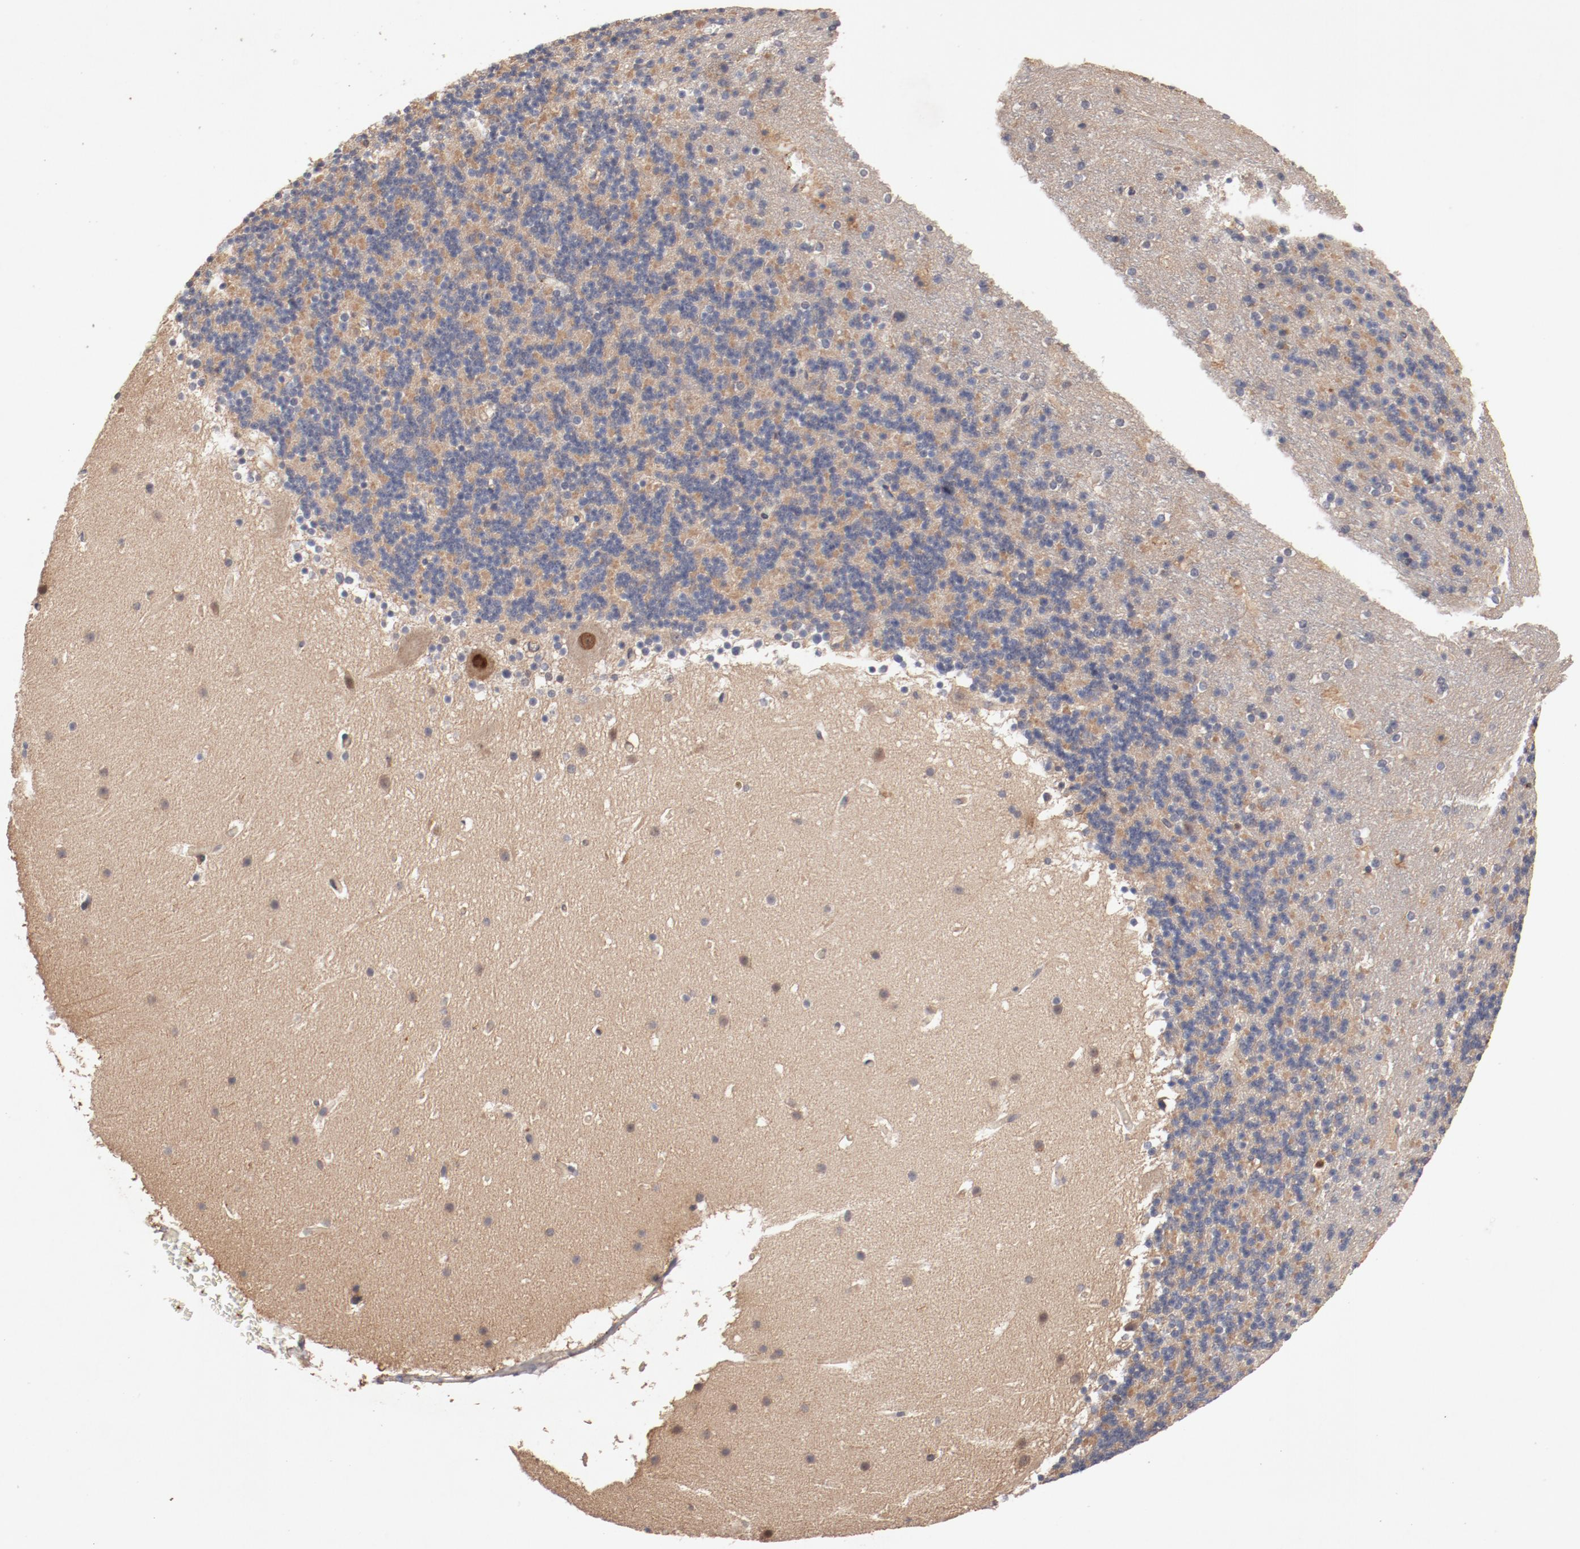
{"staining": {"intensity": "negative", "quantity": "none", "location": "none"}, "tissue": "cerebellum", "cell_type": "Cells in granular layer", "image_type": "normal", "snomed": [{"axis": "morphology", "description": "Normal tissue, NOS"}, {"axis": "topography", "description": "Cerebellum"}], "caption": "Cells in granular layer are negative for brown protein staining in normal cerebellum.", "gene": "GUF1", "patient": {"sex": "male", "age": 45}}